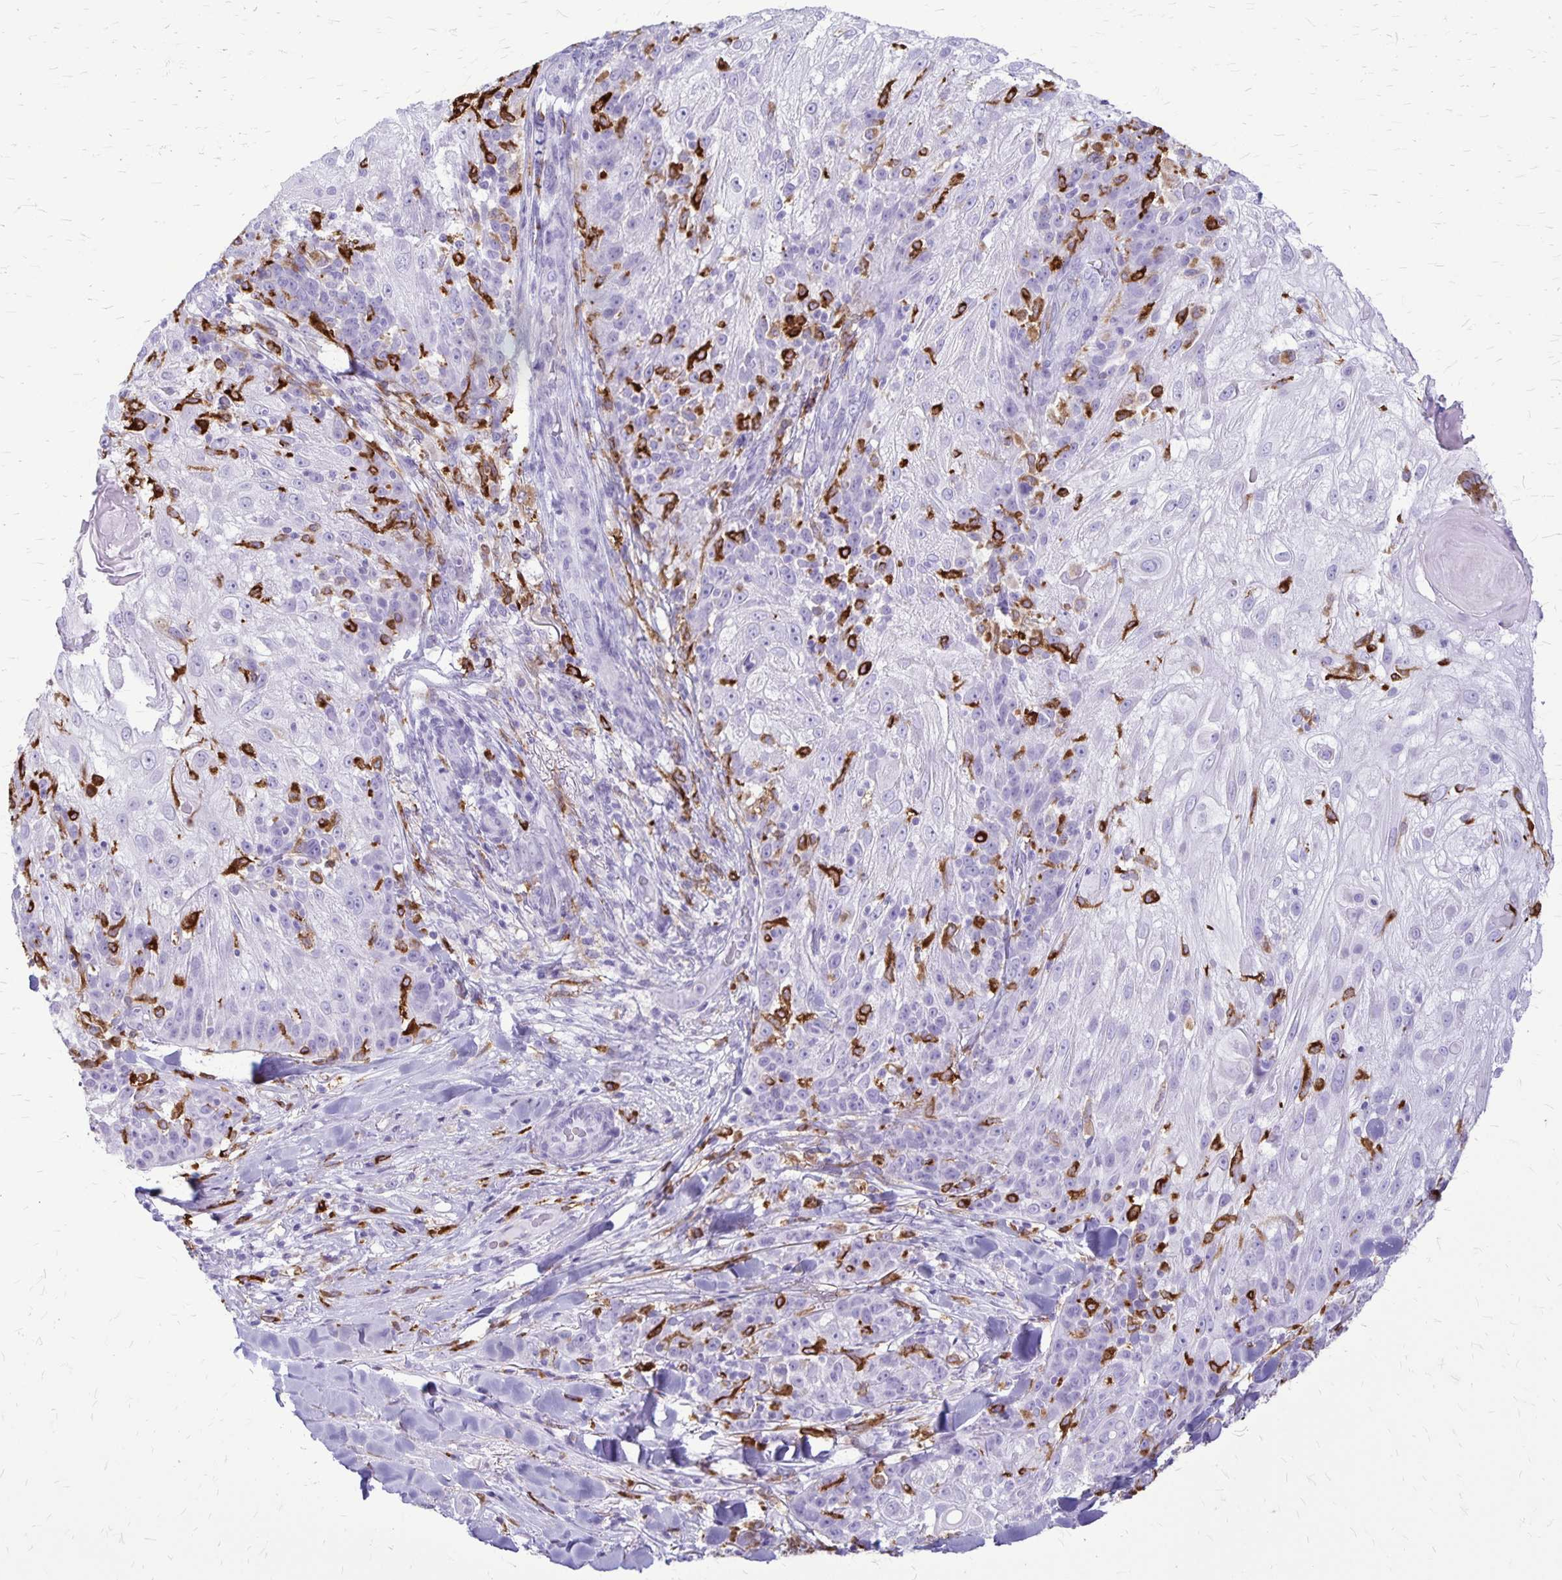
{"staining": {"intensity": "negative", "quantity": "none", "location": "none"}, "tissue": "skin cancer", "cell_type": "Tumor cells", "image_type": "cancer", "snomed": [{"axis": "morphology", "description": "Normal tissue, NOS"}, {"axis": "morphology", "description": "Squamous cell carcinoma, NOS"}, {"axis": "topography", "description": "Skin"}], "caption": "Tumor cells are negative for protein expression in human skin cancer (squamous cell carcinoma).", "gene": "RTN1", "patient": {"sex": "female", "age": 83}}